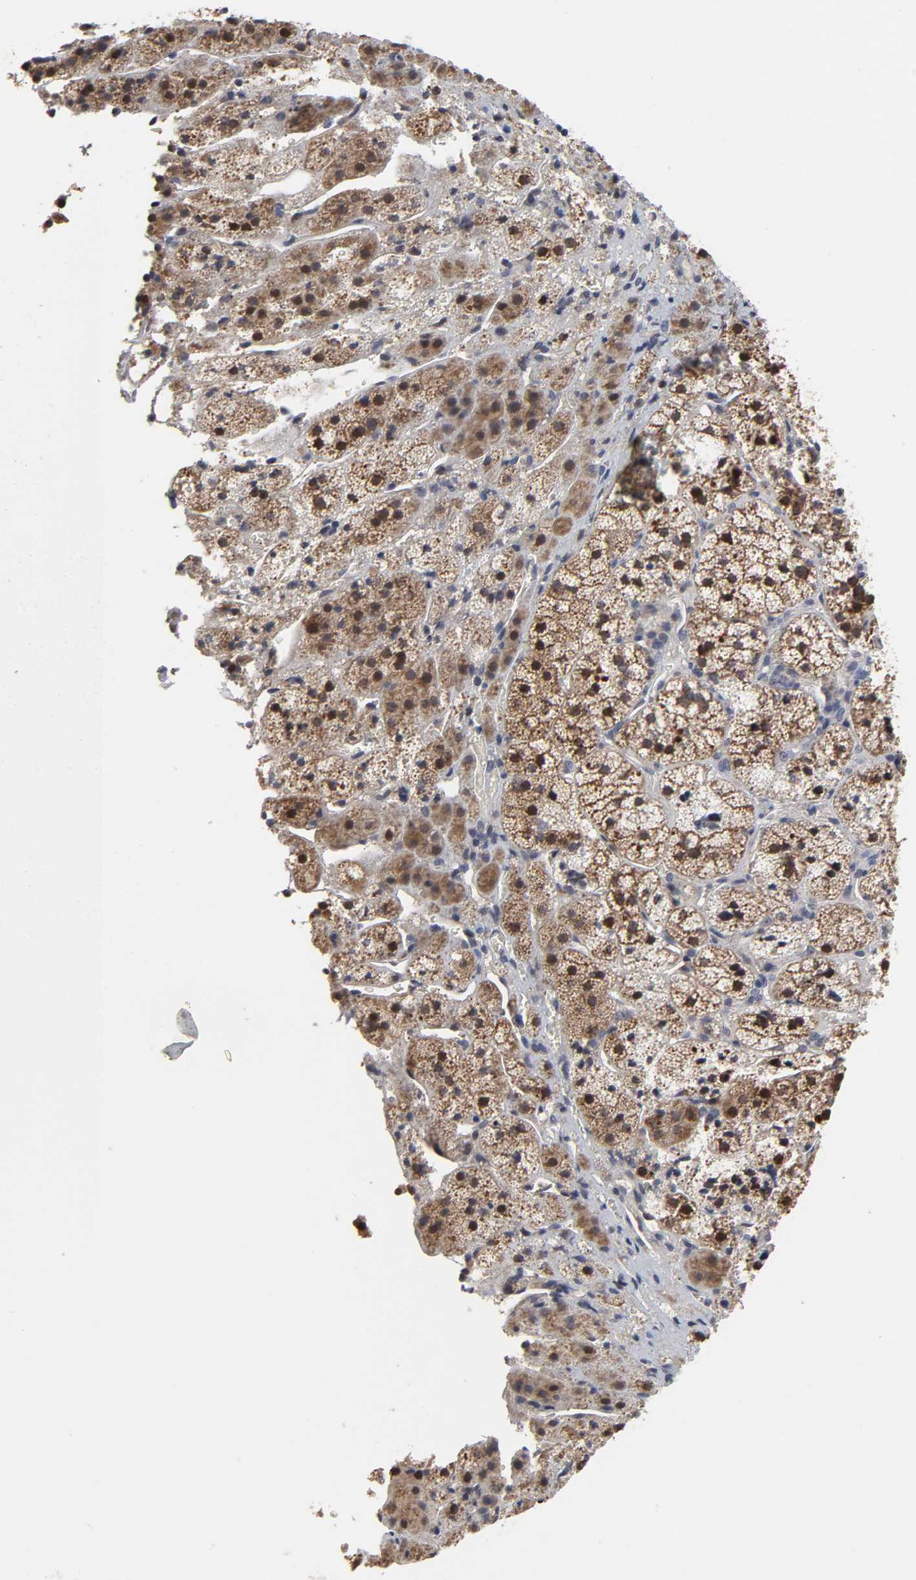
{"staining": {"intensity": "strong", "quantity": ">75%", "location": "cytoplasmic/membranous,nuclear"}, "tissue": "adrenal gland", "cell_type": "Glandular cells", "image_type": "normal", "snomed": [{"axis": "morphology", "description": "Normal tissue, NOS"}, {"axis": "topography", "description": "Adrenal gland"}], "caption": "A micrograph of human adrenal gland stained for a protein exhibits strong cytoplasmic/membranous,nuclear brown staining in glandular cells. (IHC, brightfield microscopy, high magnification).", "gene": "HNF4A", "patient": {"sex": "female", "age": 44}}